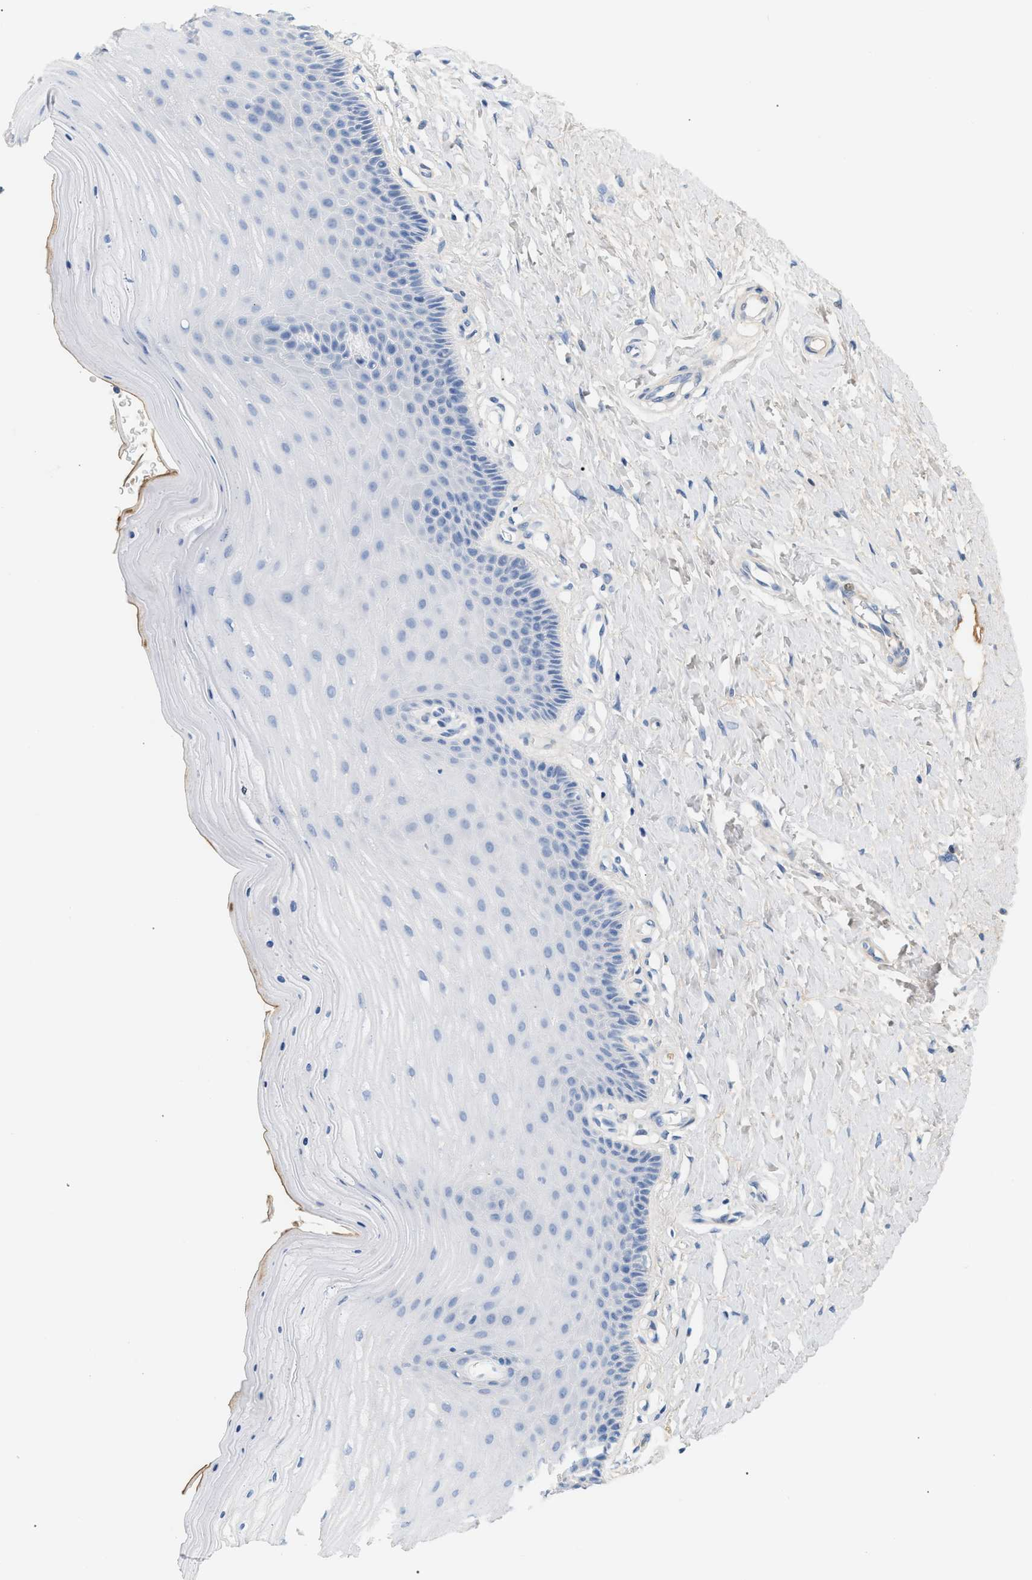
{"staining": {"intensity": "moderate", "quantity": ">75%", "location": "cytoplasmic/membranous"}, "tissue": "cervix", "cell_type": "Glandular cells", "image_type": "normal", "snomed": [{"axis": "morphology", "description": "Normal tissue, NOS"}, {"axis": "topography", "description": "Cervix"}], "caption": "The photomicrograph shows staining of normal cervix, revealing moderate cytoplasmic/membranous protein expression (brown color) within glandular cells. (DAB (3,3'-diaminobenzidine) IHC with brightfield microscopy, high magnification).", "gene": "CFH", "patient": {"sex": "female", "age": 55}}